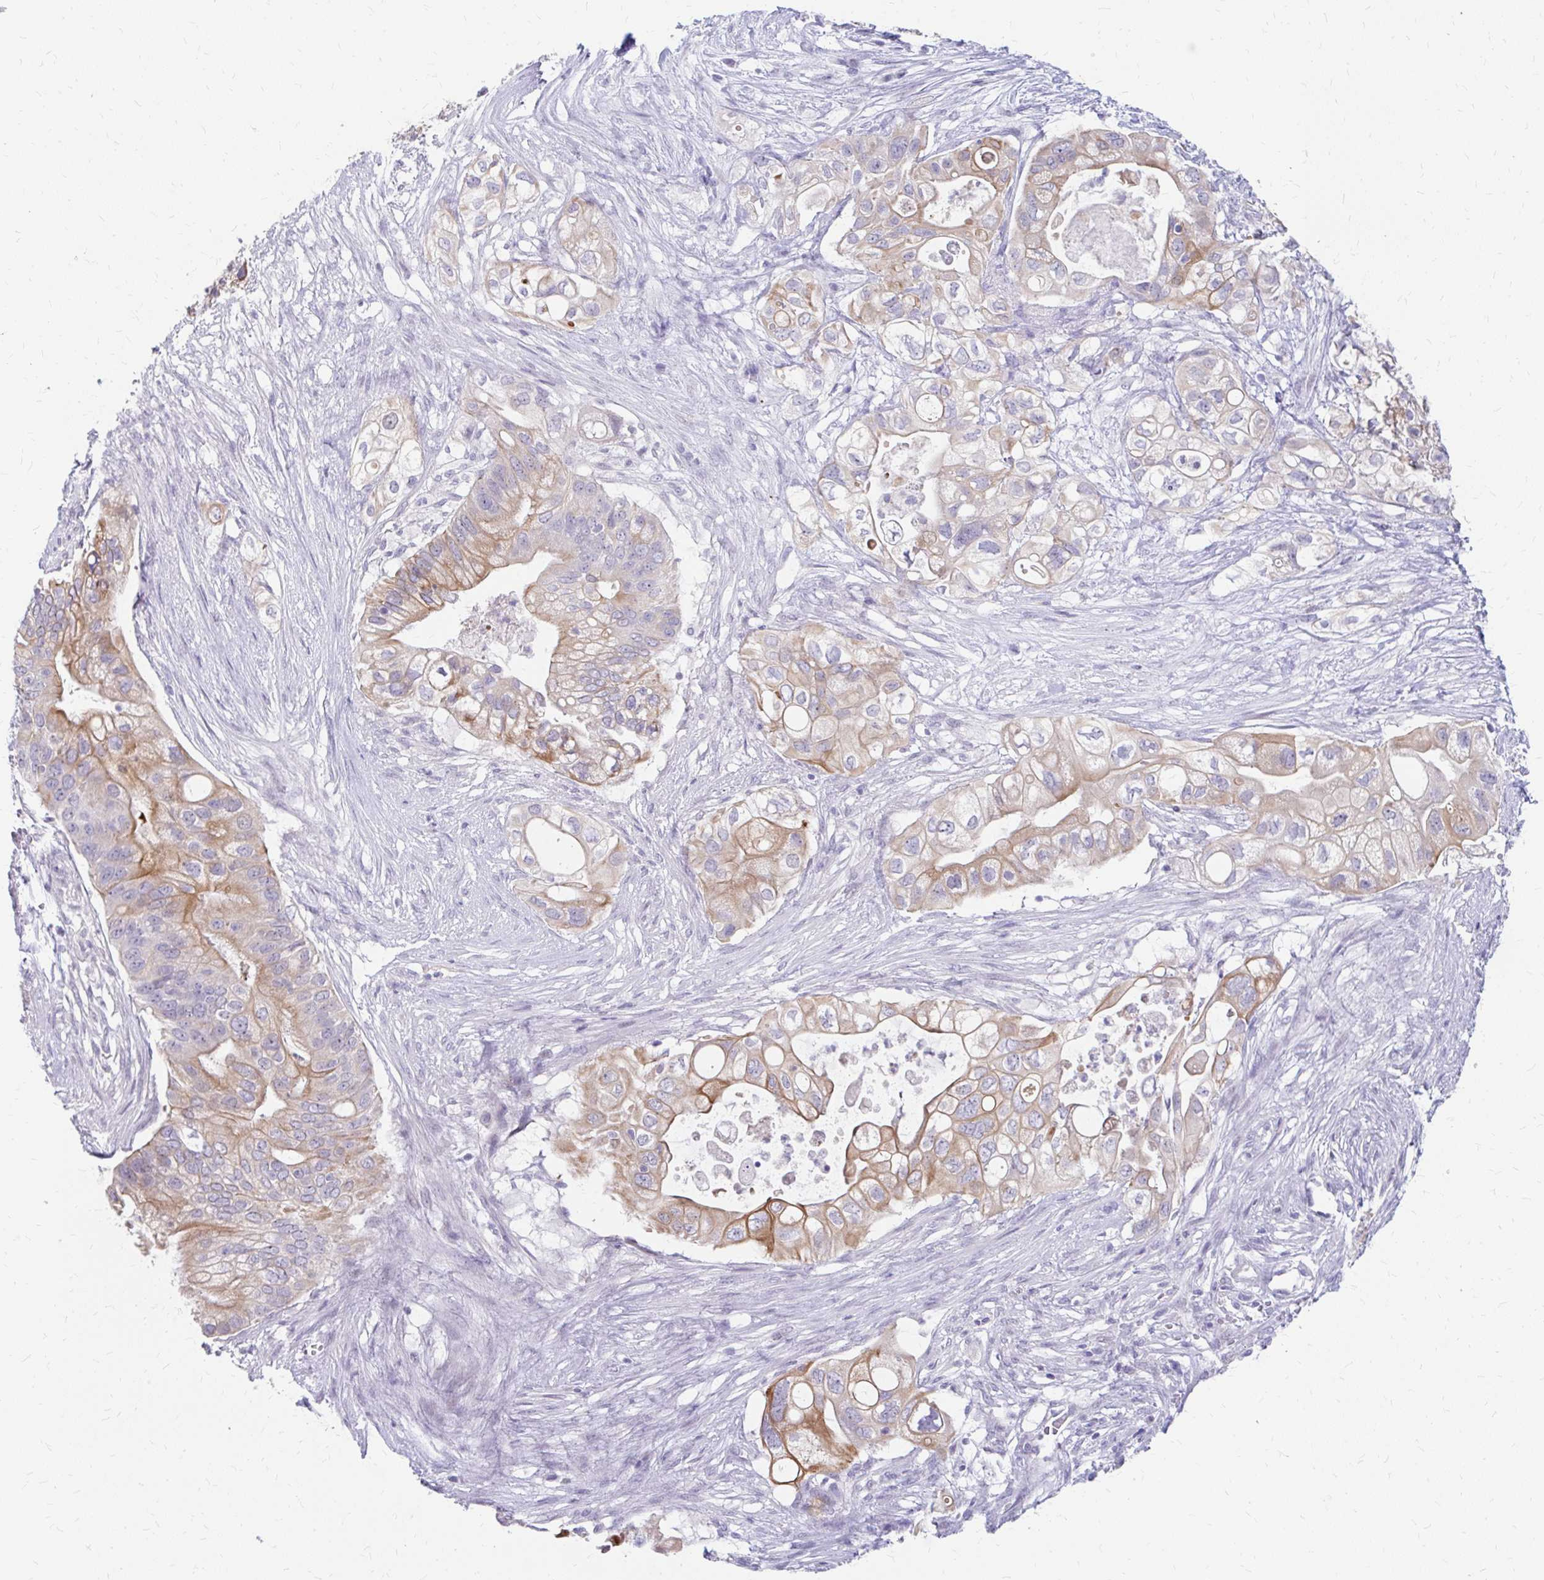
{"staining": {"intensity": "moderate", "quantity": "25%-75%", "location": "cytoplasmic/membranous"}, "tissue": "pancreatic cancer", "cell_type": "Tumor cells", "image_type": "cancer", "snomed": [{"axis": "morphology", "description": "Adenocarcinoma, NOS"}, {"axis": "topography", "description": "Pancreas"}], "caption": "Pancreatic adenocarcinoma stained for a protein (brown) exhibits moderate cytoplasmic/membranous positive positivity in approximately 25%-75% of tumor cells.", "gene": "RGS16", "patient": {"sex": "female", "age": 72}}